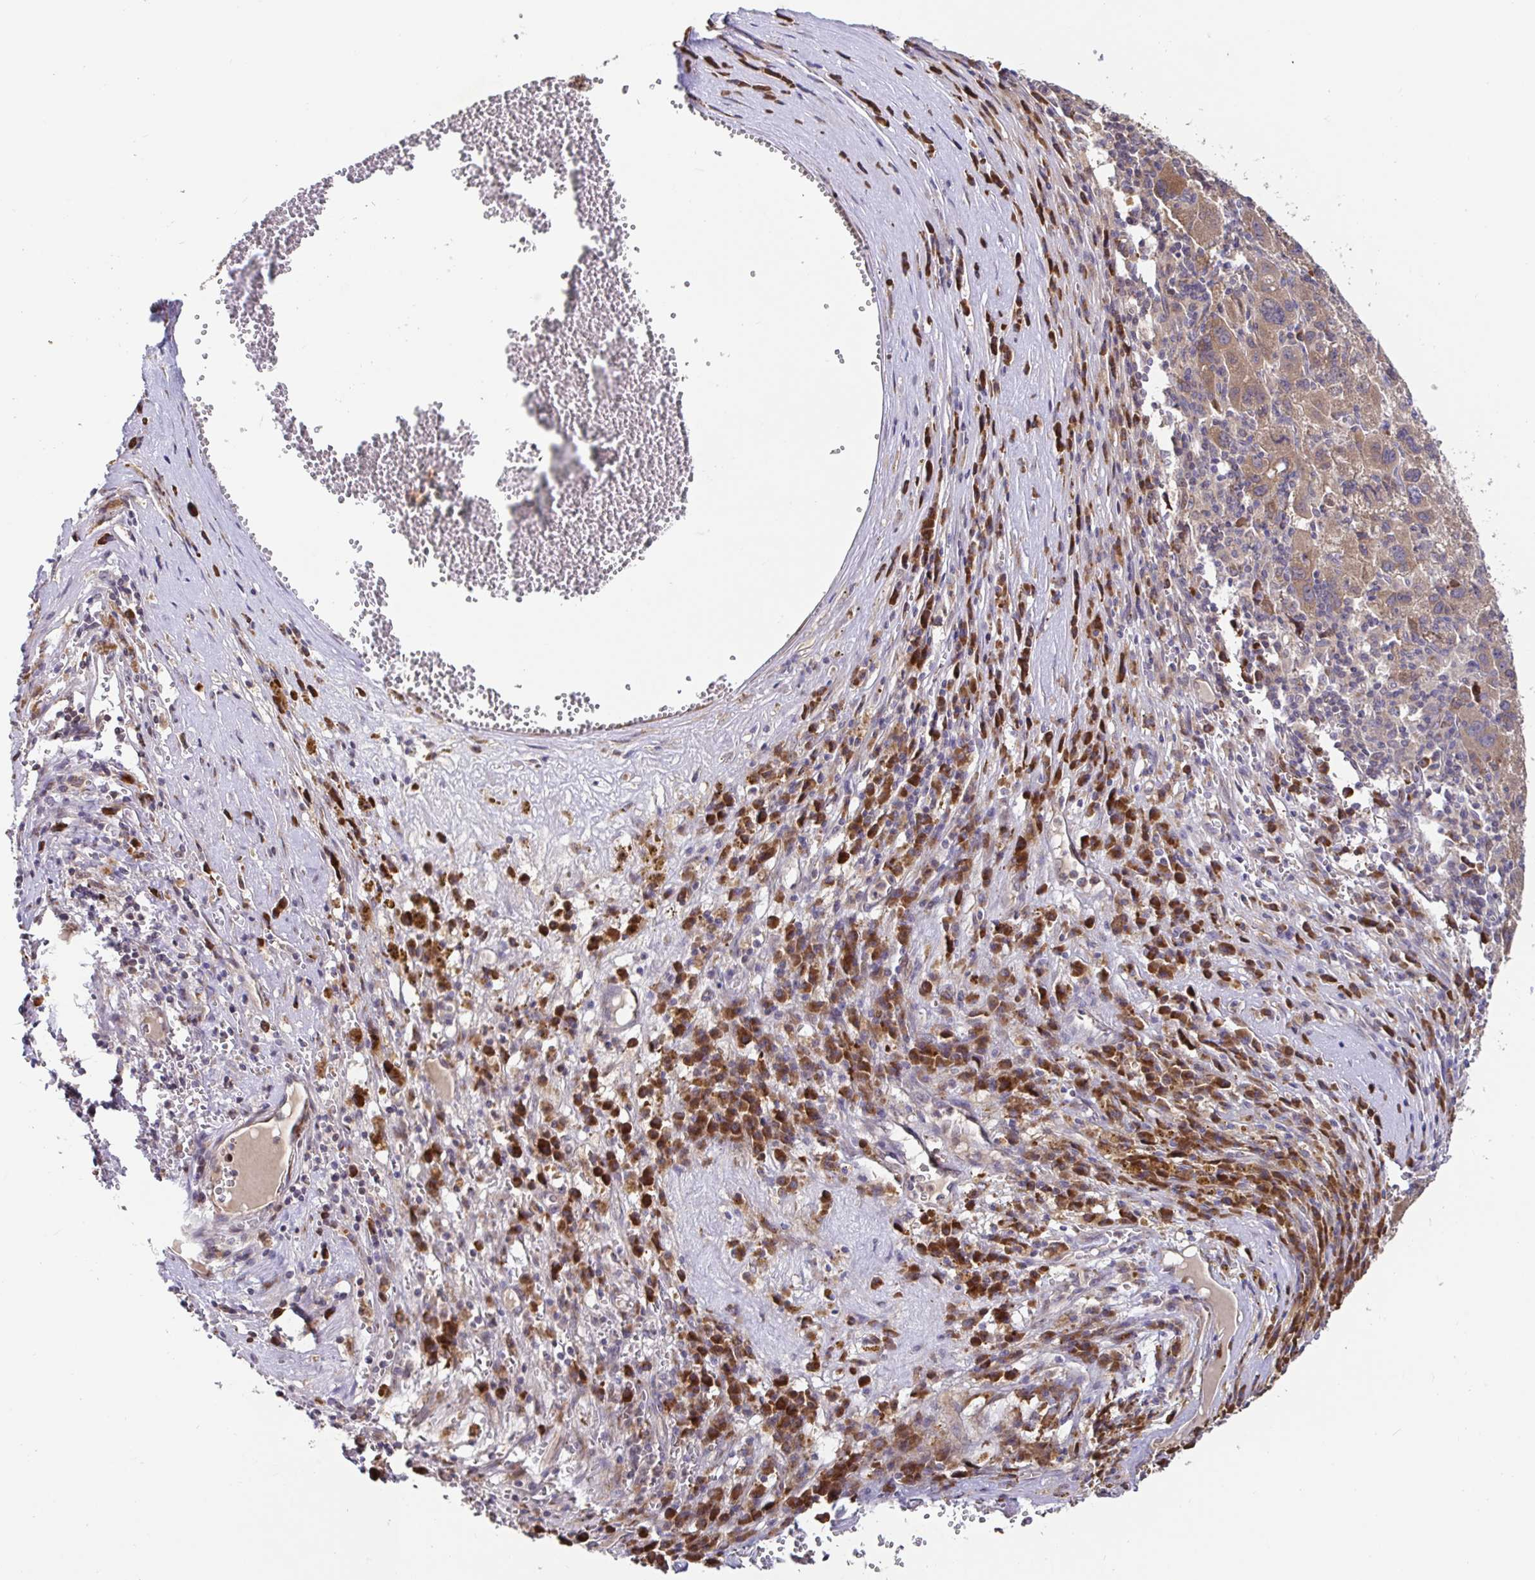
{"staining": {"intensity": "weak", "quantity": ">75%", "location": "cytoplasmic/membranous"}, "tissue": "liver cancer", "cell_type": "Tumor cells", "image_type": "cancer", "snomed": [{"axis": "morphology", "description": "Carcinoma, Hepatocellular, NOS"}, {"axis": "topography", "description": "Liver"}], "caption": "Weak cytoplasmic/membranous positivity for a protein is appreciated in about >75% of tumor cells of hepatocellular carcinoma (liver) using immunohistochemistry.", "gene": "ELP1", "patient": {"sex": "female", "age": 77}}